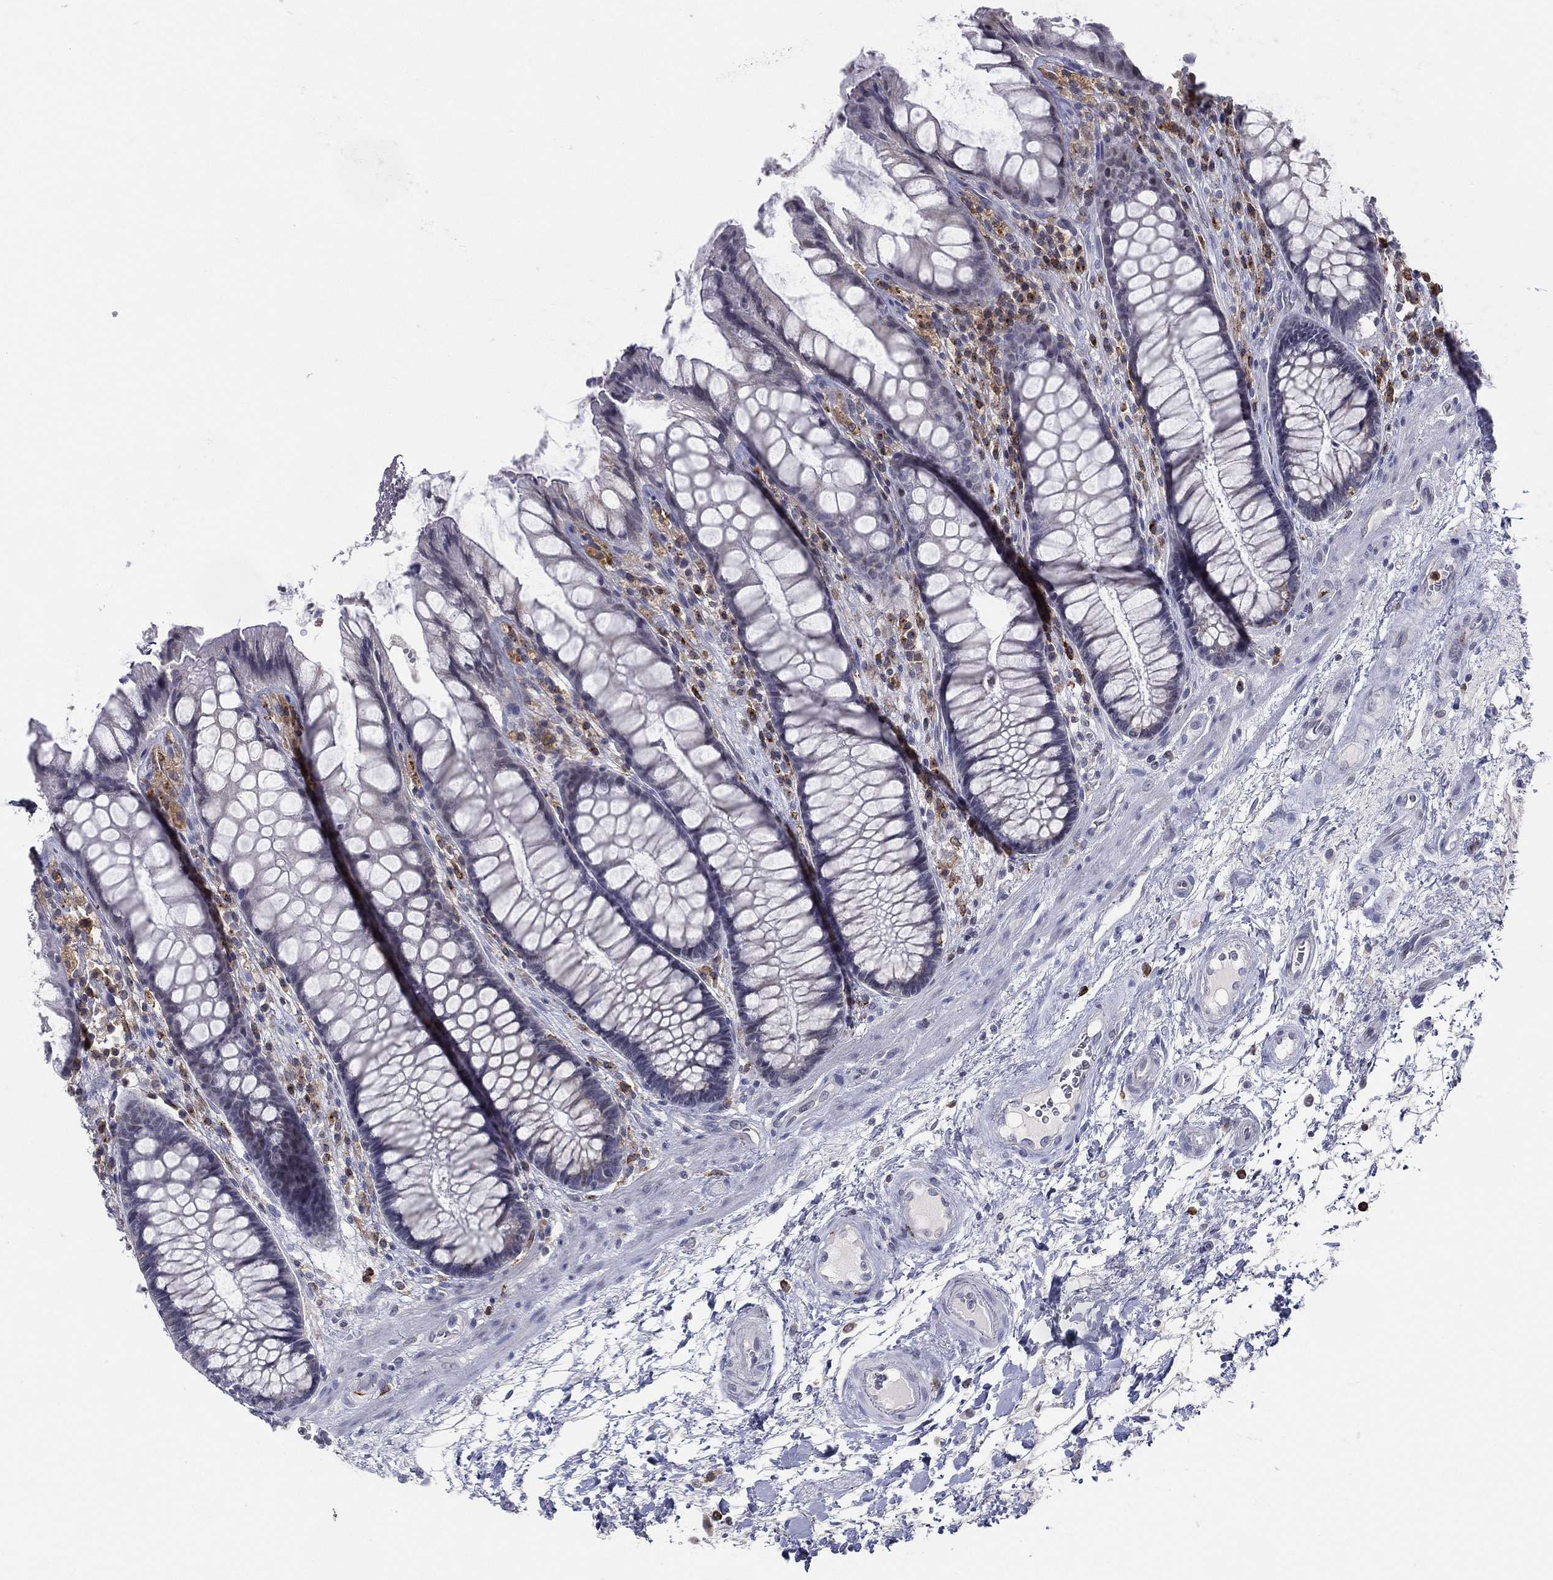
{"staining": {"intensity": "negative", "quantity": "none", "location": "none"}, "tissue": "rectum", "cell_type": "Glandular cells", "image_type": "normal", "snomed": [{"axis": "morphology", "description": "Normal tissue, NOS"}, {"axis": "topography", "description": "Rectum"}], "caption": "Immunohistochemical staining of benign rectum reveals no significant expression in glandular cells. (Immunohistochemistry, brightfield microscopy, high magnification).", "gene": "EVI2B", "patient": {"sex": "female", "age": 58}}